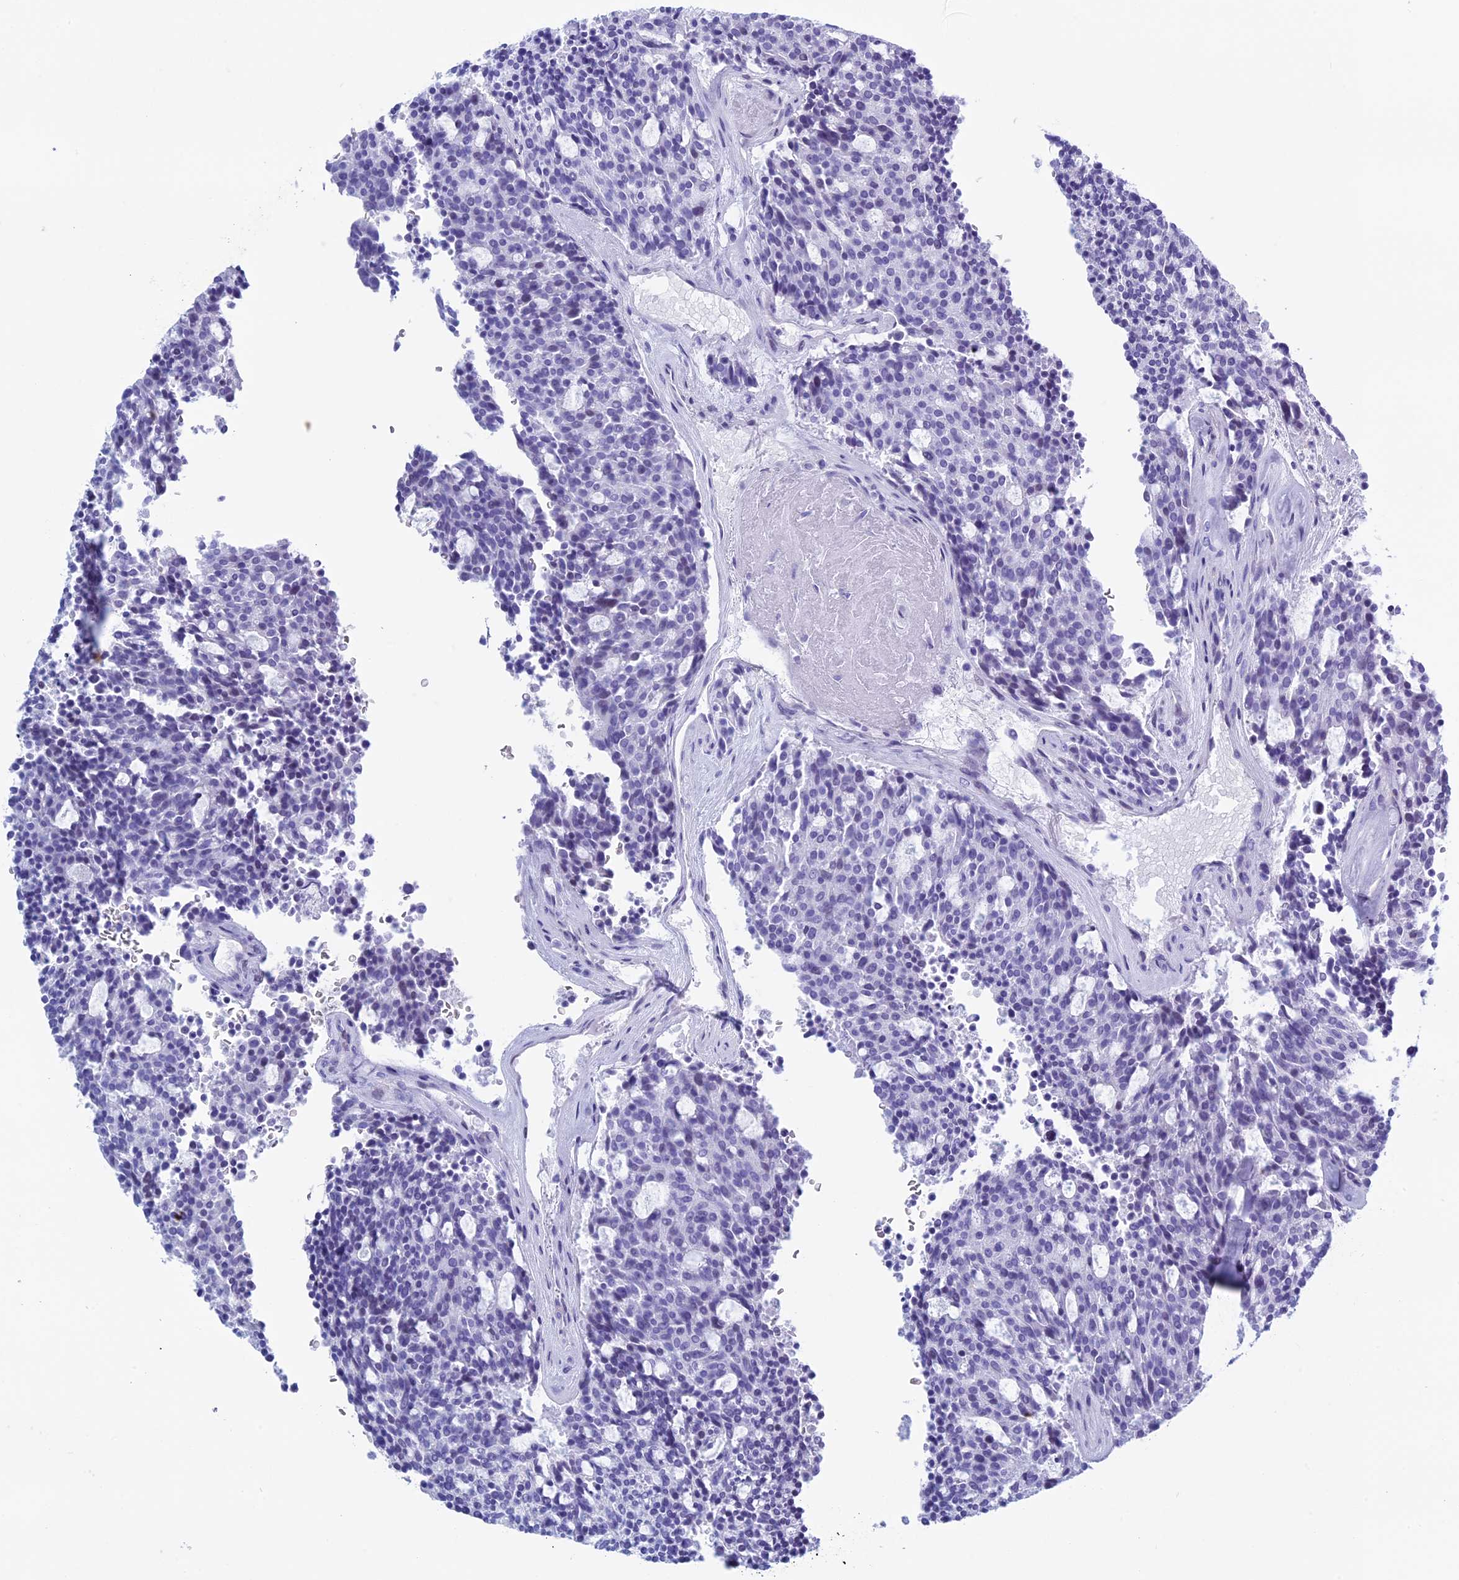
{"staining": {"intensity": "negative", "quantity": "none", "location": "none"}, "tissue": "carcinoid", "cell_type": "Tumor cells", "image_type": "cancer", "snomed": [{"axis": "morphology", "description": "Carcinoid, malignant, NOS"}, {"axis": "topography", "description": "Pancreas"}], "caption": "A high-resolution micrograph shows immunohistochemistry (IHC) staining of carcinoid, which exhibits no significant staining in tumor cells.", "gene": "KCTD21", "patient": {"sex": "female", "age": 54}}